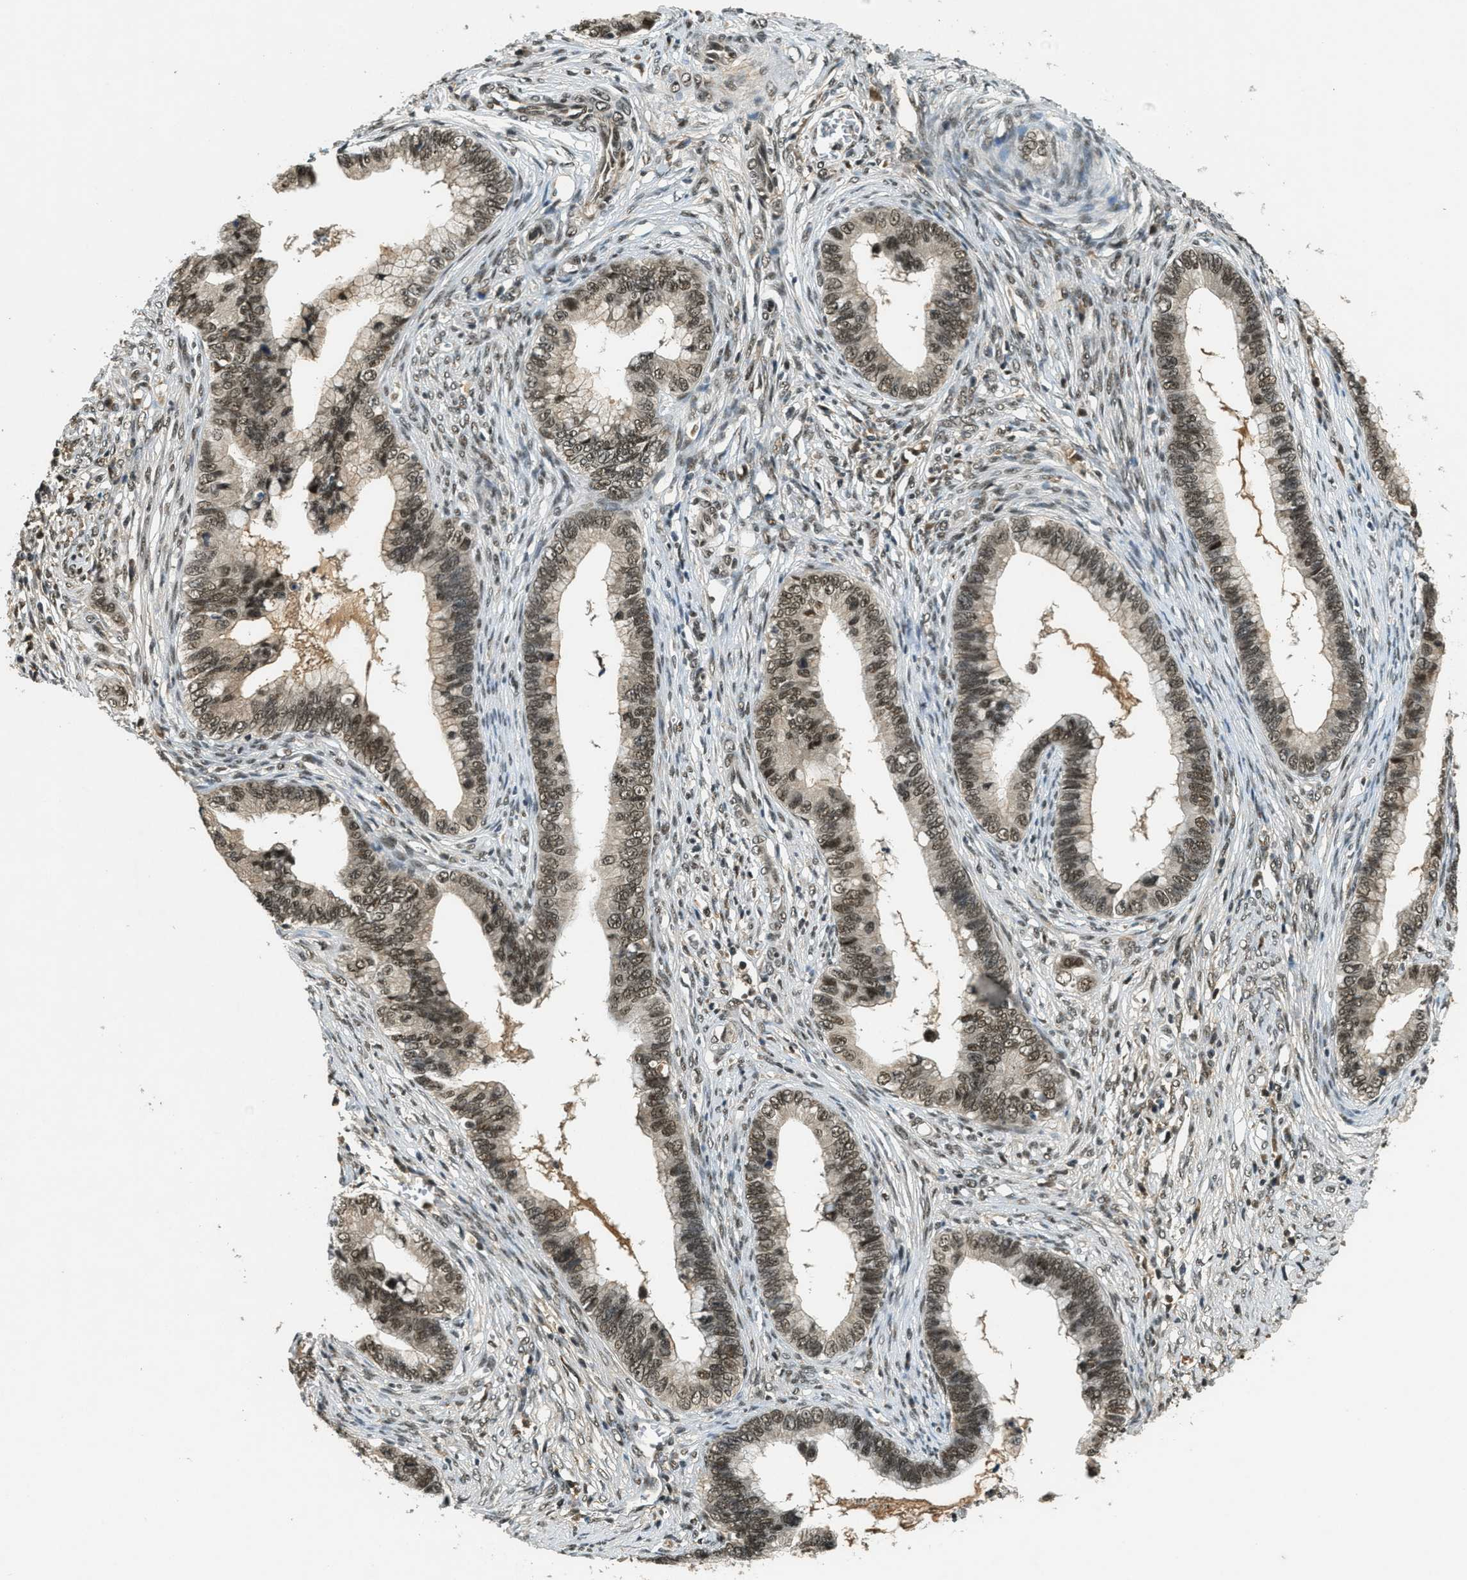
{"staining": {"intensity": "moderate", "quantity": ">75%", "location": "nuclear"}, "tissue": "cervical cancer", "cell_type": "Tumor cells", "image_type": "cancer", "snomed": [{"axis": "morphology", "description": "Adenocarcinoma, NOS"}, {"axis": "topography", "description": "Cervix"}], "caption": "A brown stain labels moderate nuclear staining of a protein in human cervical cancer (adenocarcinoma) tumor cells.", "gene": "ZNF148", "patient": {"sex": "female", "age": 44}}